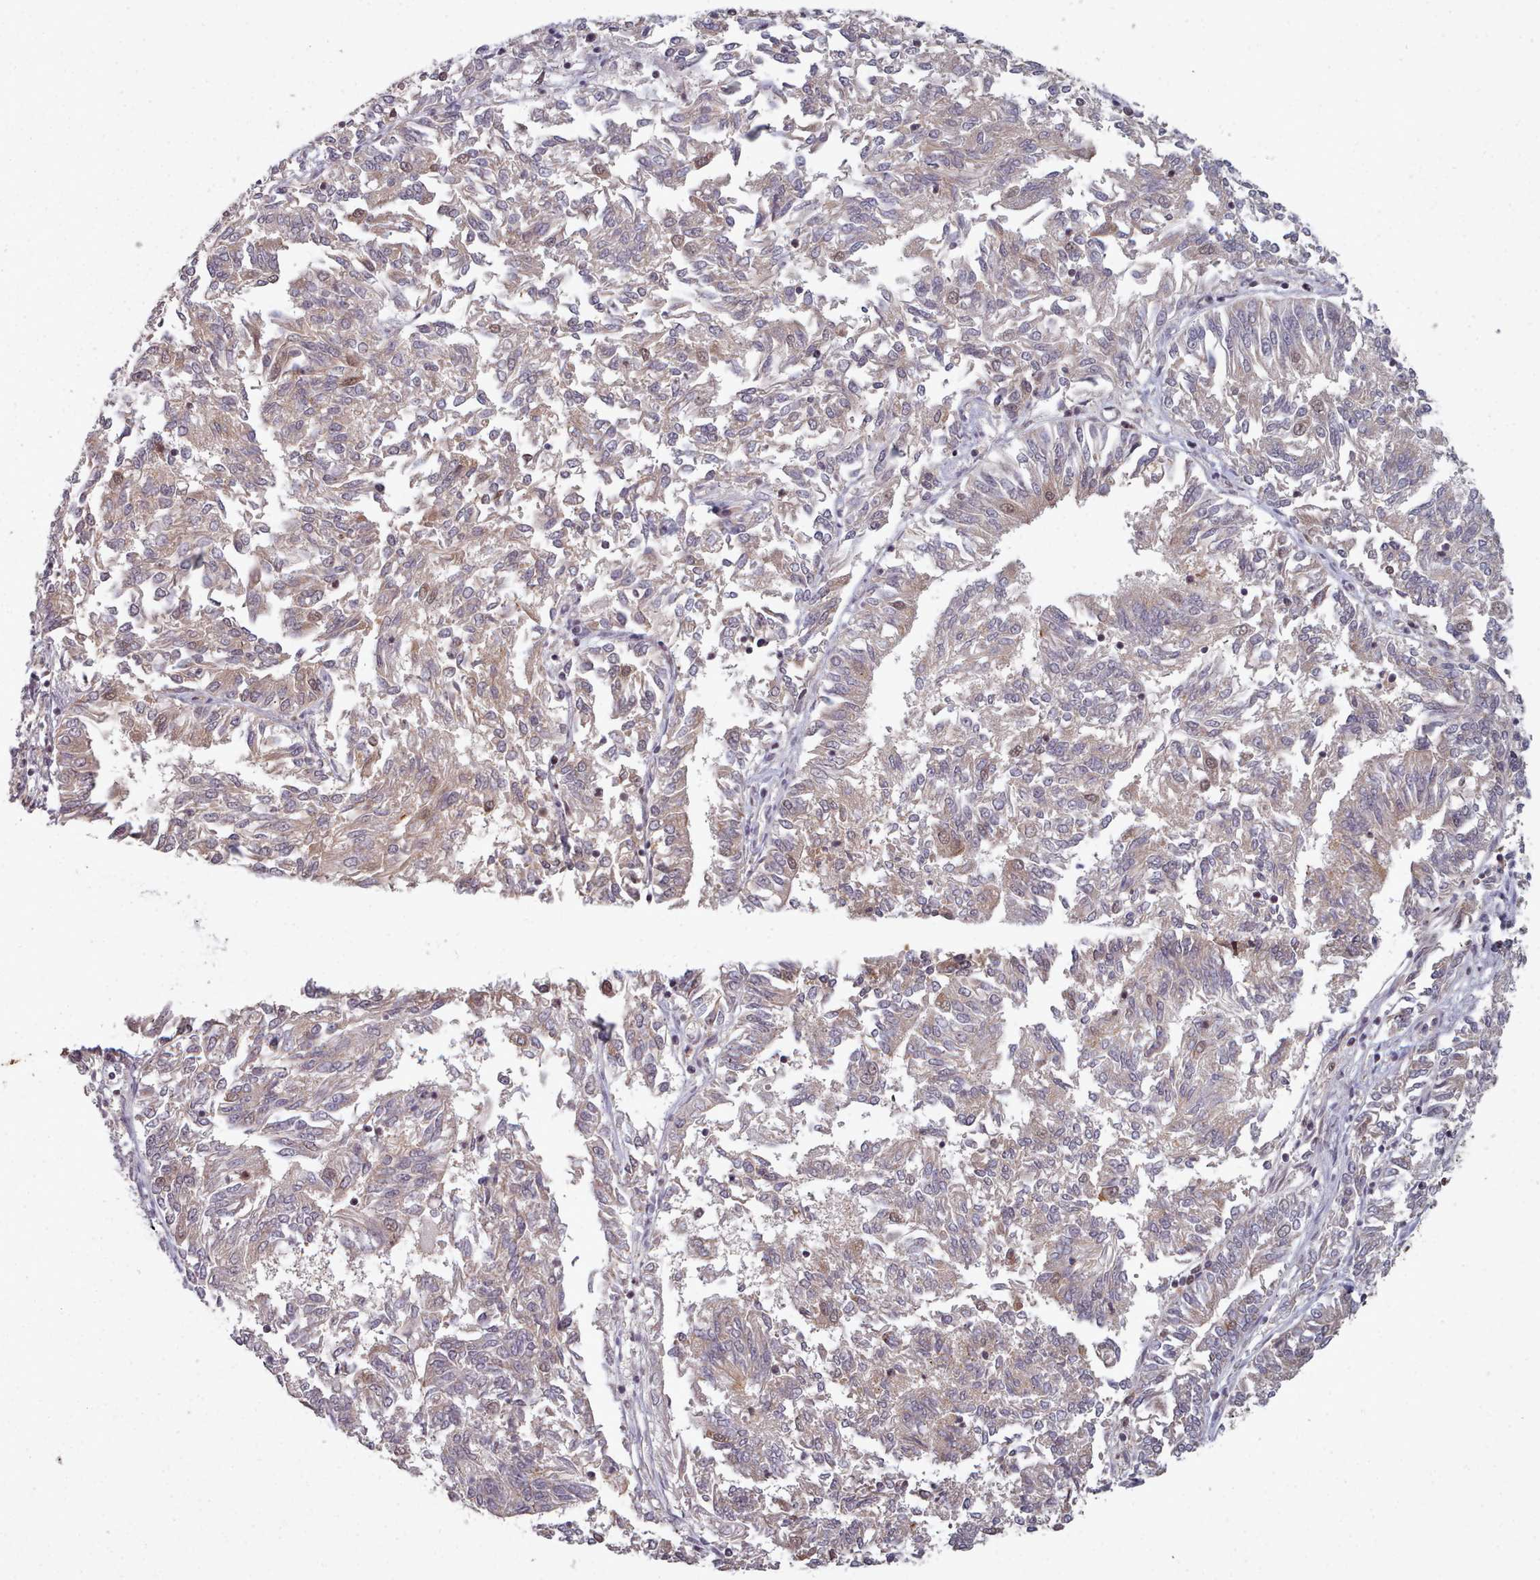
{"staining": {"intensity": "weak", "quantity": "25%-75%", "location": "cytoplasmic/membranous,nuclear"}, "tissue": "endometrial cancer", "cell_type": "Tumor cells", "image_type": "cancer", "snomed": [{"axis": "morphology", "description": "Adenocarcinoma, NOS"}, {"axis": "topography", "description": "Endometrium"}], "caption": "Endometrial cancer (adenocarcinoma) stained with a brown dye reveals weak cytoplasmic/membranous and nuclear positive positivity in about 25%-75% of tumor cells.", "gene": "DHX8", "patient": {"sex": "female", "age": 58}}